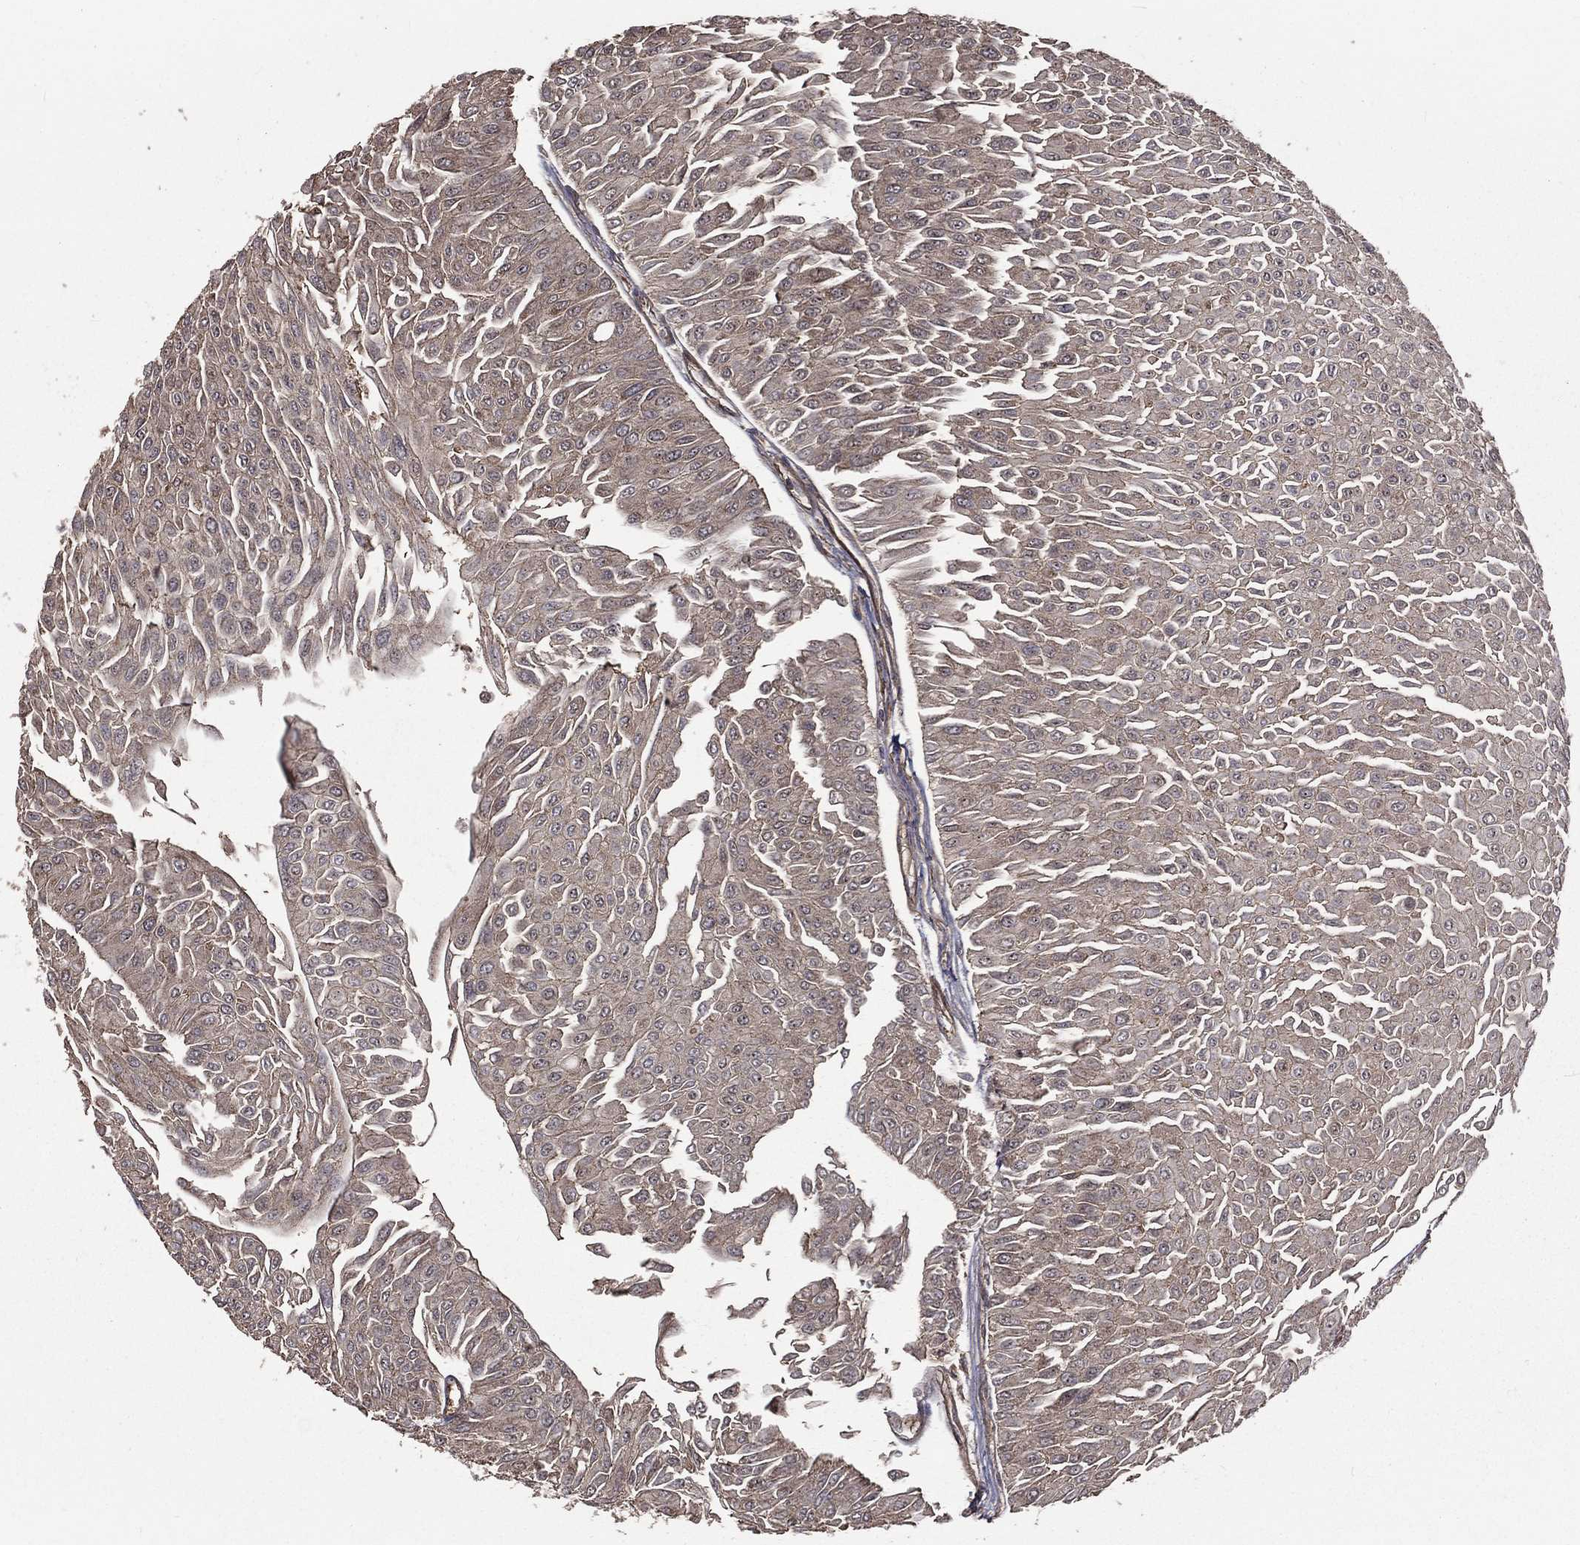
{"staining": {"intensity": "weak", "quantity": "25%-75%", "location": "cytoplasmic/membranous"}, "tissue": "urothelial cancer", "cell_type": "Tumor cells", "image_type": "cancer", "snomed": [{"axis": "morphology", "description": "Urothelial carcinoma, Low grade"}, {"axis": "topography", "description": "Urinary bladder"}], "caption": "Immunohistochemistry staining of urothelial carcinoma (low-grade), which demonstrates low levels of weak cytoplasmic/membranous expression in approximately 25%-75% of tumor cells indicating weak cytoplasmic/membranous protein positivity. The staining was performed using DAB (3,3'-diaminobenzidine) (brown) for protein detection and nuclei were counterstained in hematoxylin (blue).", "gene": "OLFML1", "patient": {"sex": "male", "age": 67}}